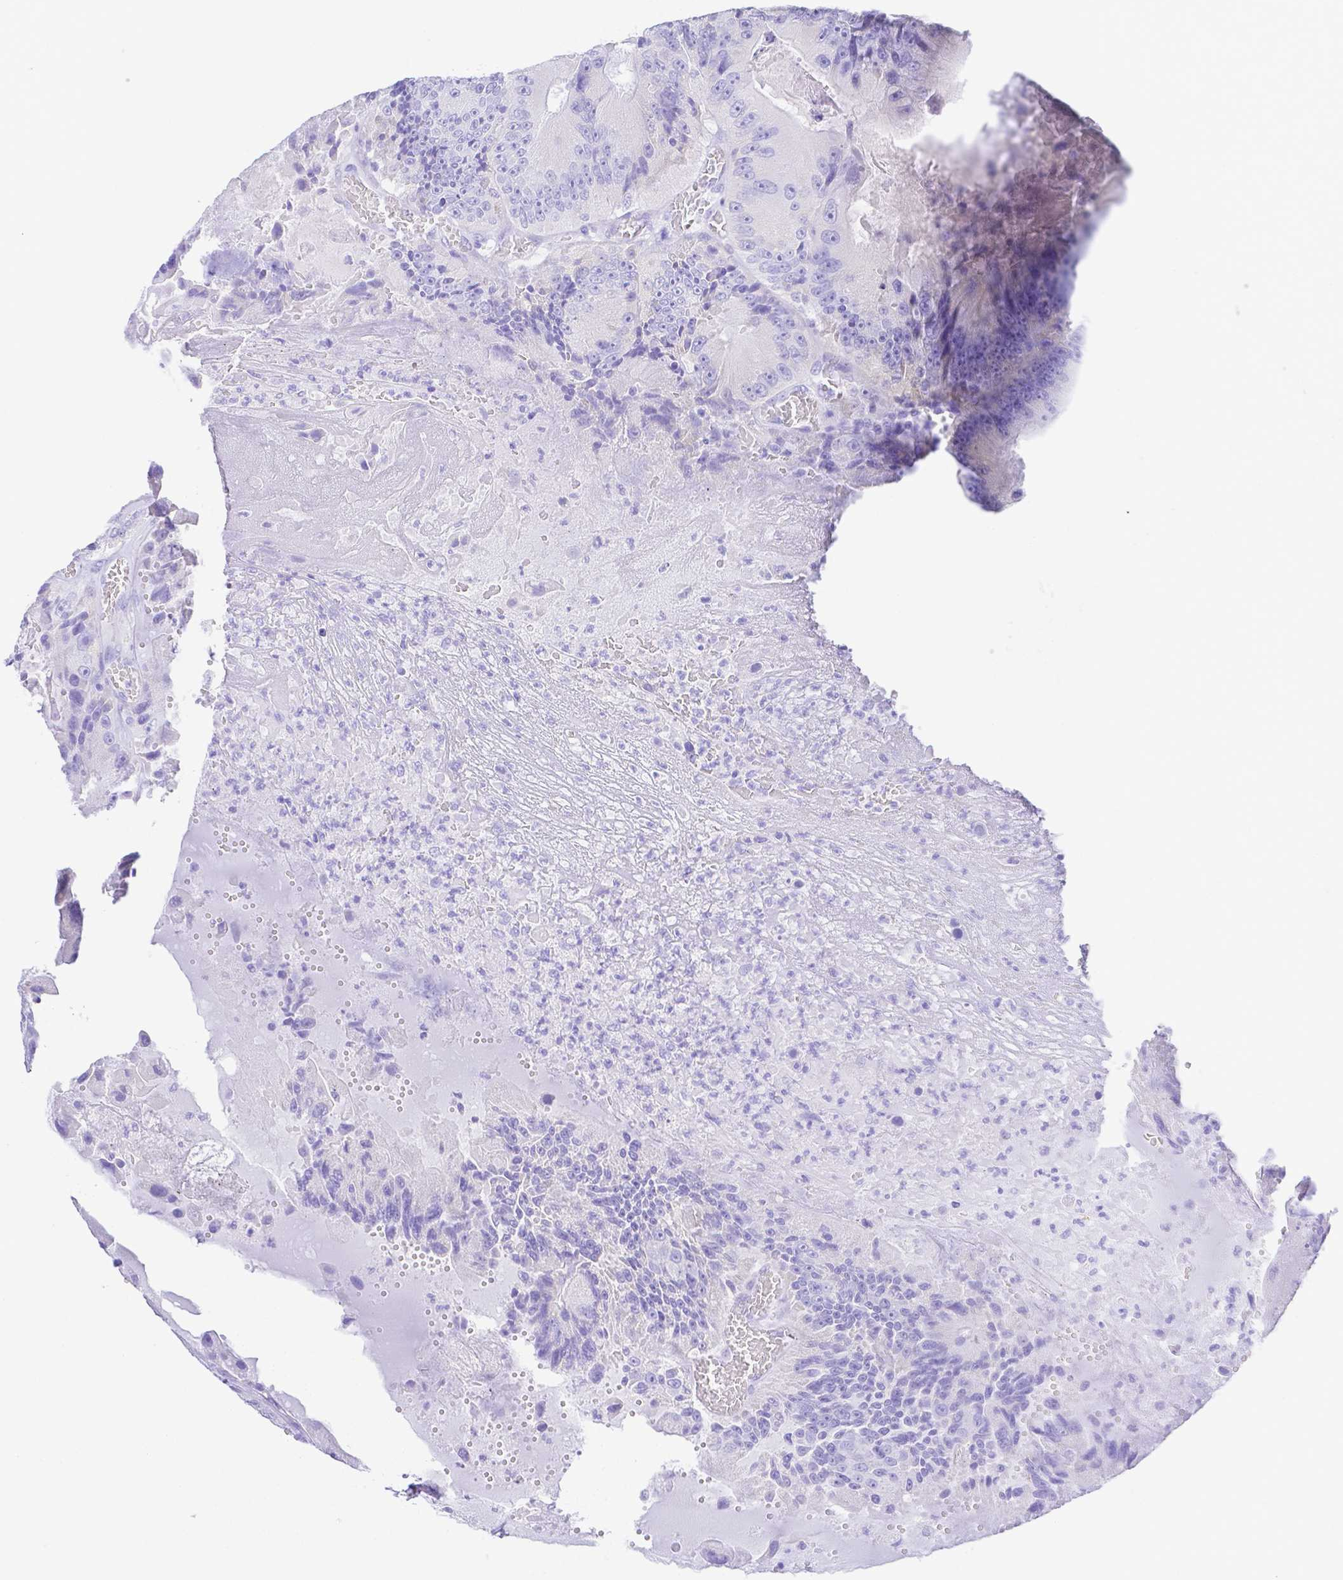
{"staining": {"intensity": "negative", "quantity": "none", "location": "none"}, "tissue": "colorectal cancer", "cell_type": "Tumor cells", "image_type": "cancer", "snomed": [{"axis": "morphology", "description": "Adenocarcinoma, NOS"}, {"axis": "topography", "description": "Colon"}], "caption": "Photomicrograph shows no significant protein positivity in tumor cells of colorectal adenocarcinoma. (Stains: DAB IHC with hematoxylin counter stain, Microscopy: brightfield microscopy at high magnification).", "gene": "SMR3A", "patient": {"sex": "female", "age": 86}}